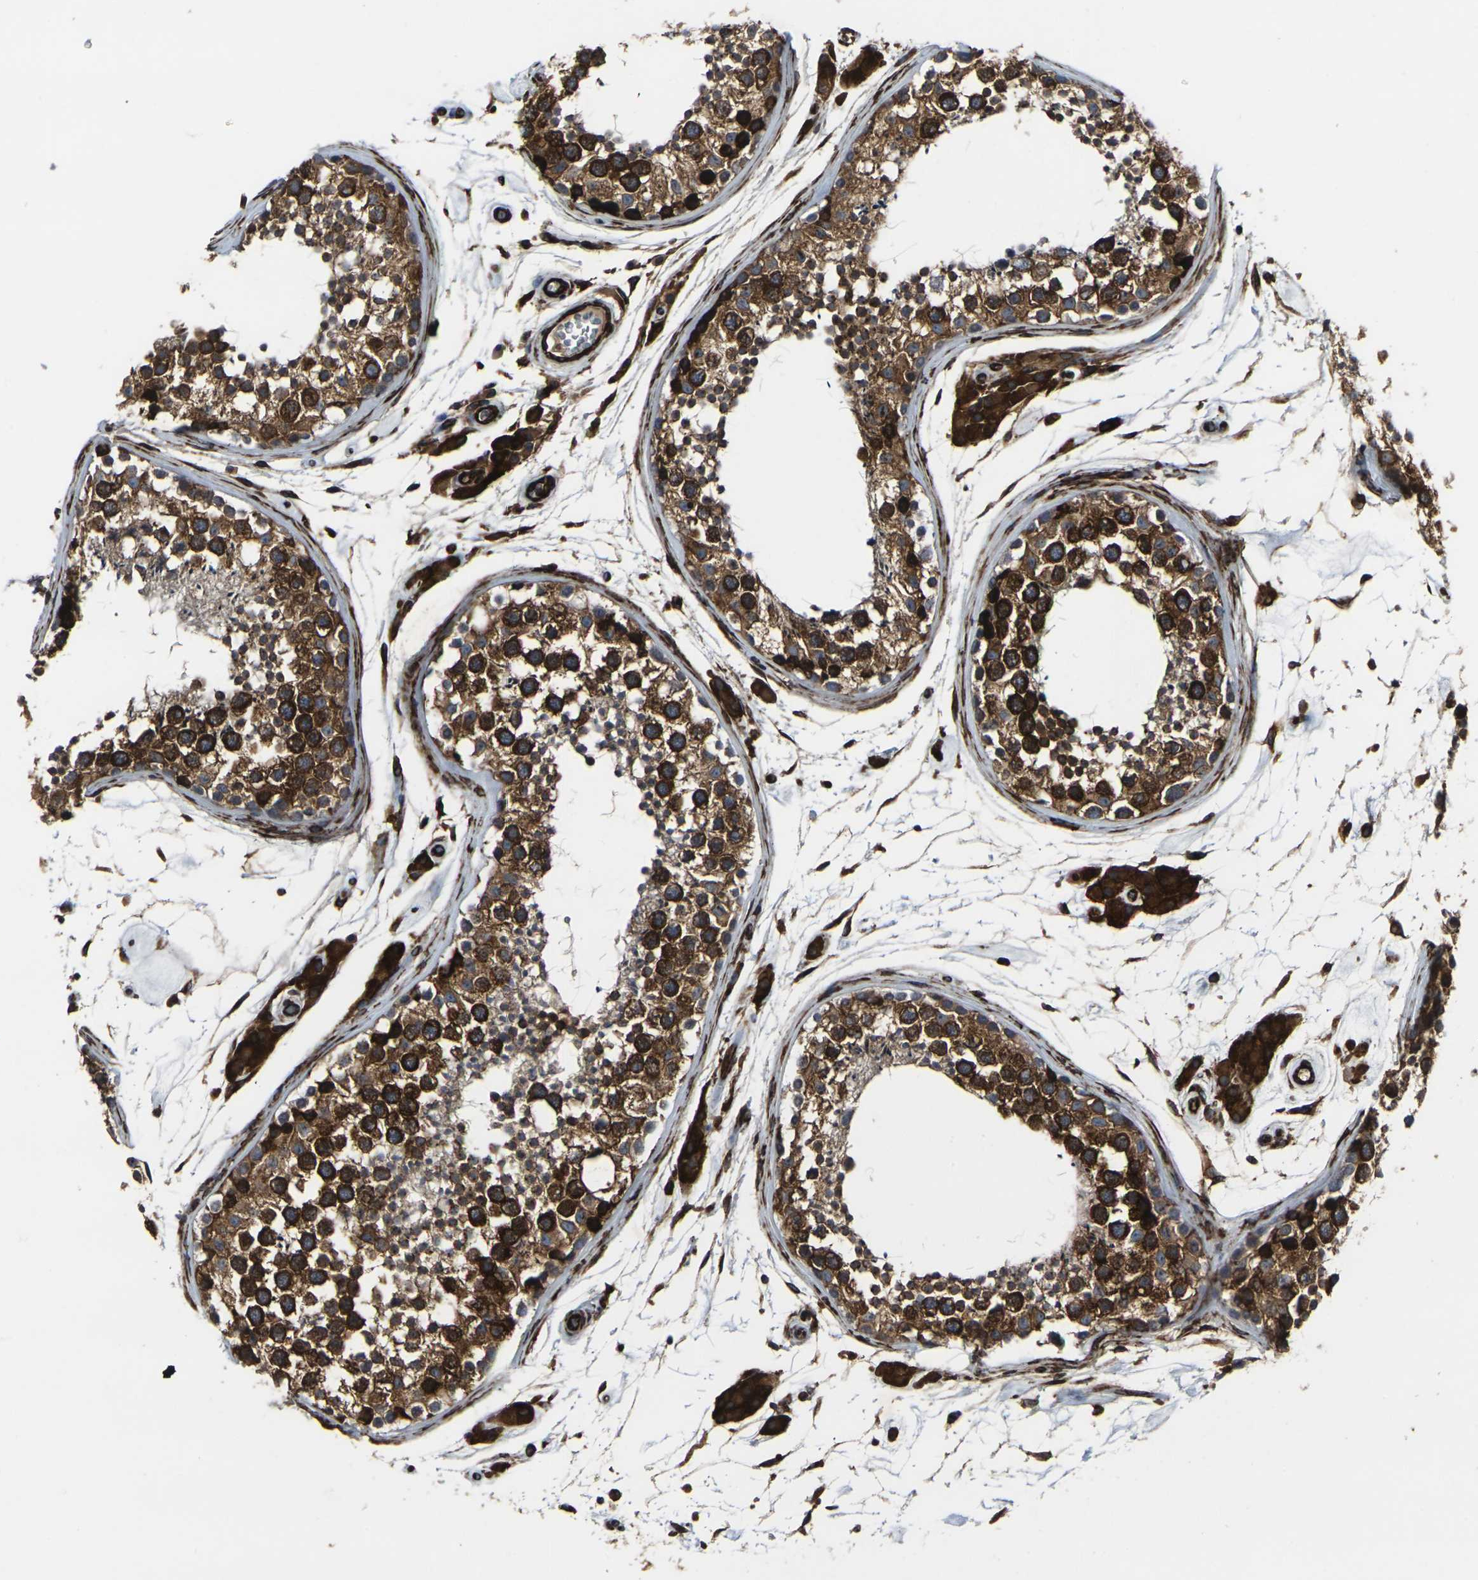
{"staining": {"intensity": "strong", "quantity": ">75%", "location": "cytoplasmic/membranous"}, "tissue": "testis", "cell_type": "Cells in seminiferous ducts", "image_type": "normal", "snomed": [{"axis": "morphology", "description": "Normal tissue, NOS"}, {"axis": "topography", "description": "Testis"}], "caption": "Strong cytoplasmic/membranous protein expression is seen in approximately >75% of cells in seminiferous ducts in testis.", "gene": "MARCHF2", "patient": {"sex": "male", "age": 46}}